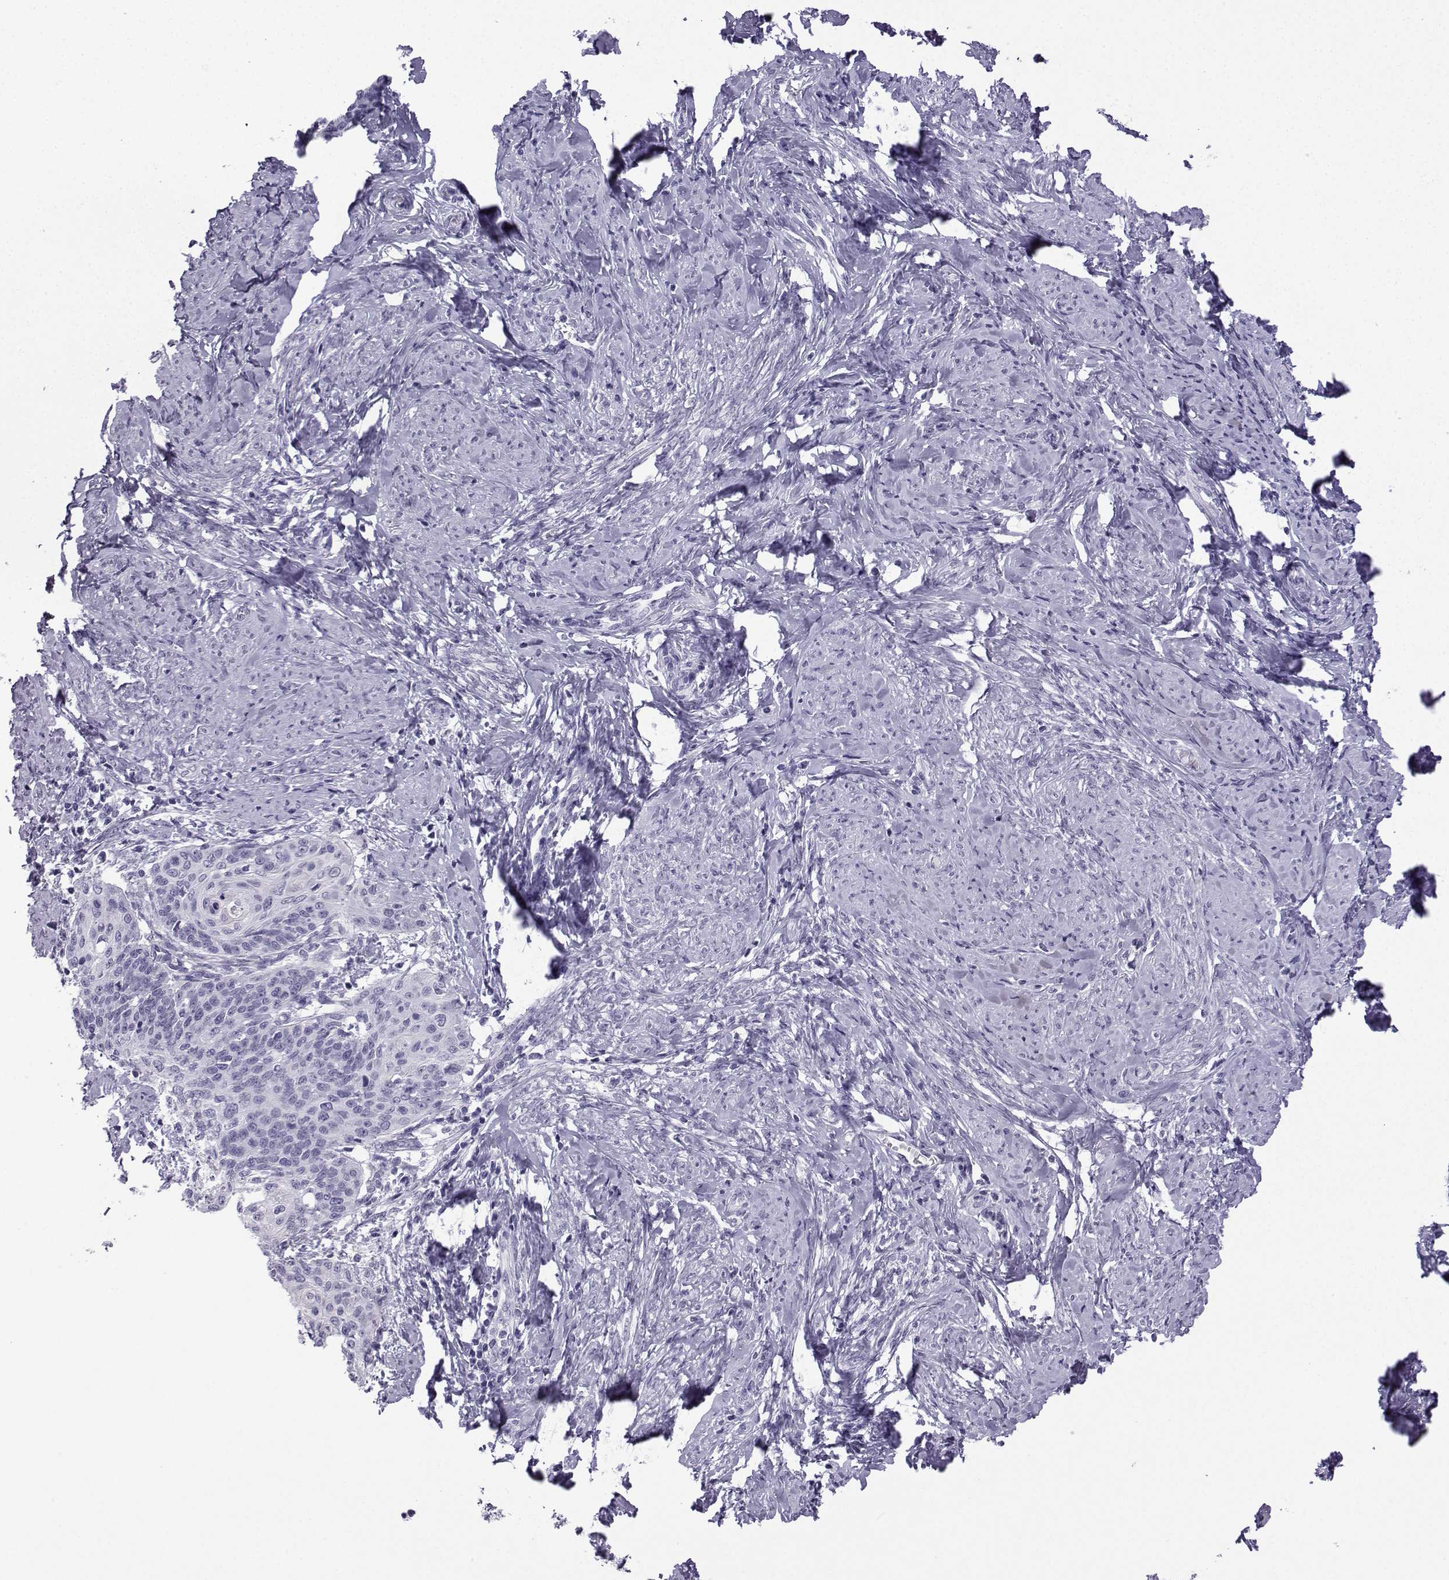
{"staining": {"intensity": "negative", "quantity": "none", "location": "none"}, "tissue": "cervical cancer", "cell_type": "Tumor cells", "image_type": "cancer", "snomed": [{"axis": "morphology", "description": "Normal tissue, NOS"}, {"axis": "morphology", "description": "Squamous cell carcinoma, NOS"}, {"axis": "topography", "description": "Cervix"}], "caption": "A photomicrograph of human cervical squamous cell carcinoma is negative for staining in tumor cells.", "gene": "MRGBP", "patient": {"sex": "female", "age": 39}}